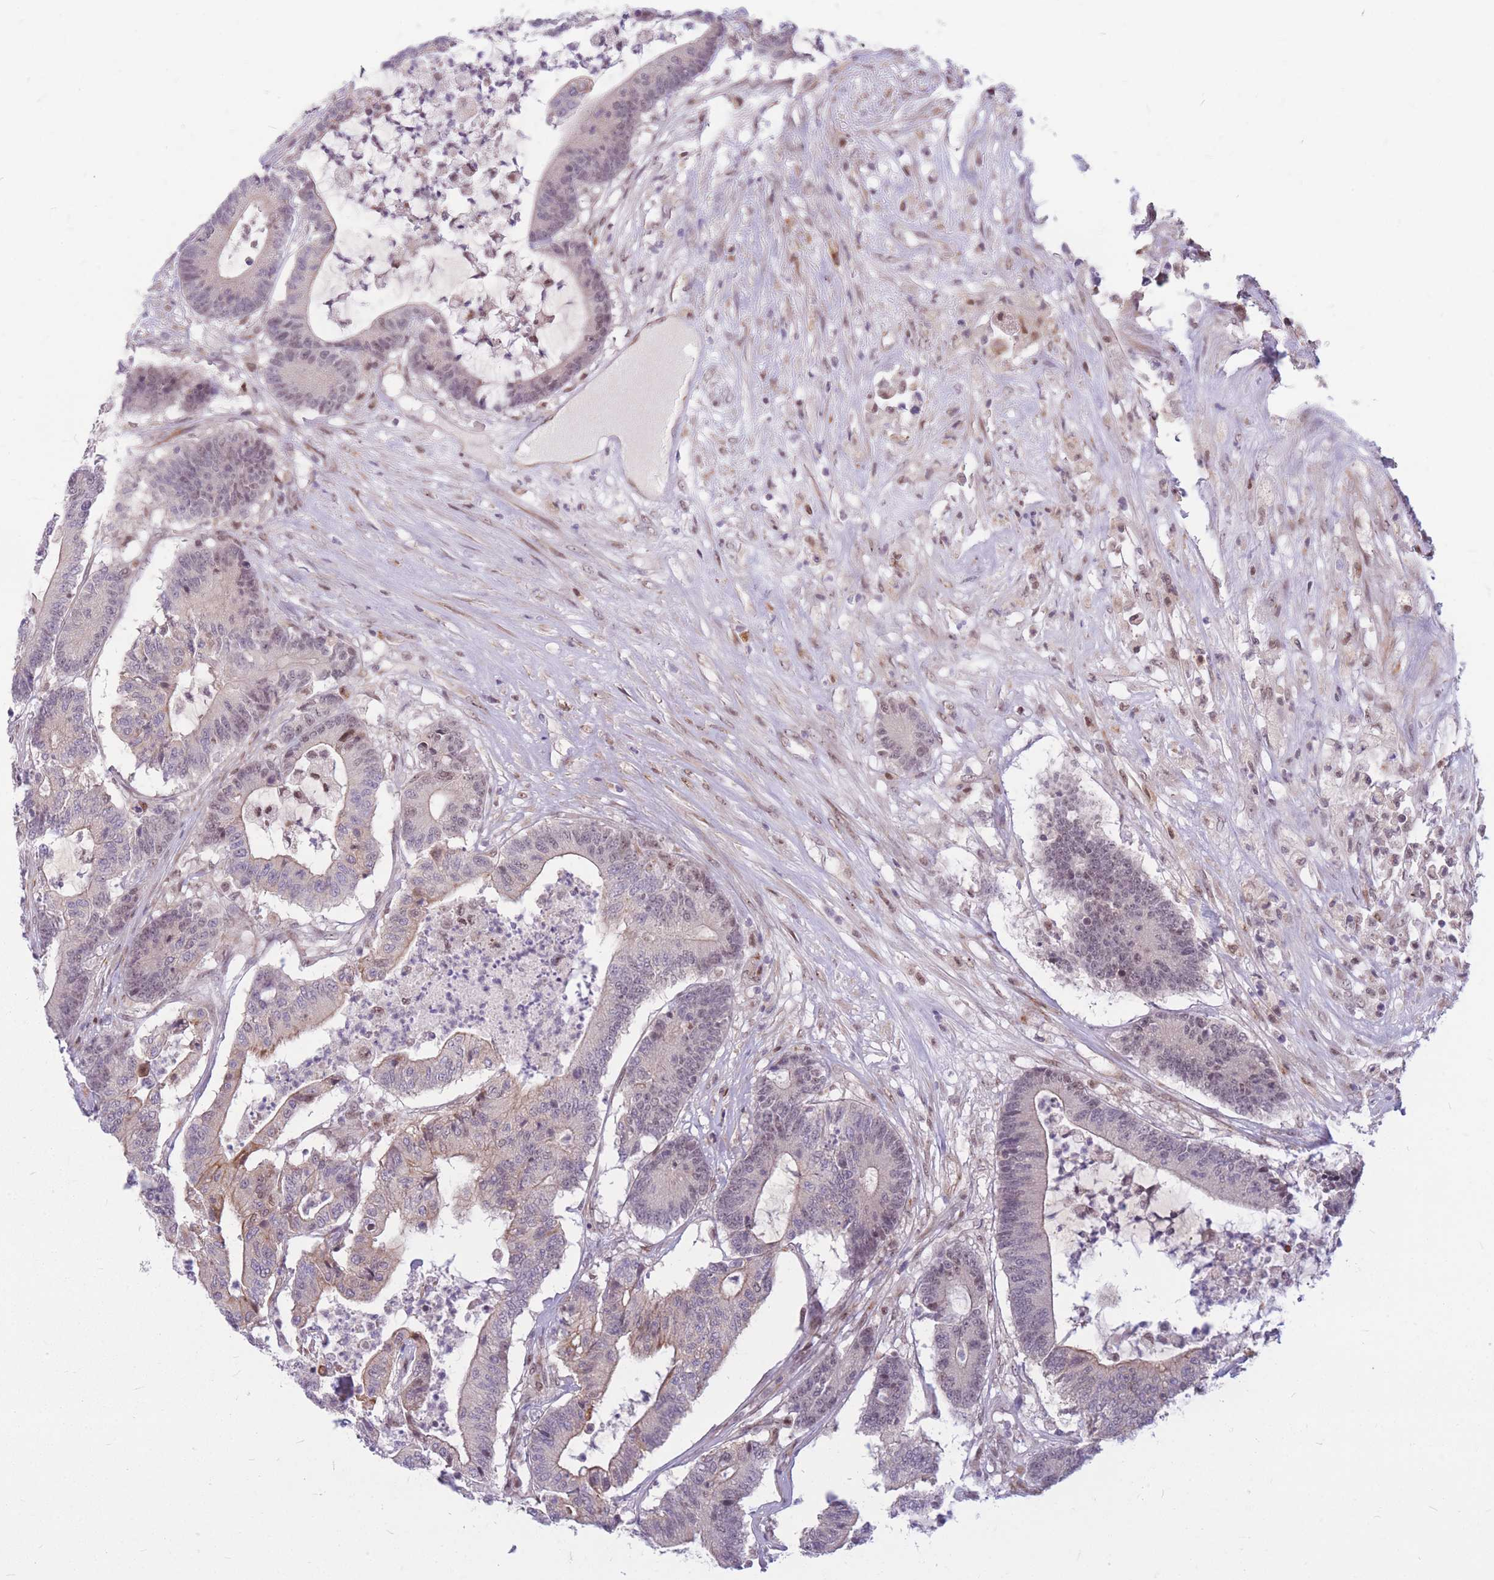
{"staining": {"intensity": "moderate", "quantity": "<25%", "location": "cytoplasmic/membranous"}, "tissue": "colorectal cancer", "cell_type": "Tumor cells", "image_type": "cancer", "snomed": [{"axis": "morphology", "description": "Adenocarcinoma, NOS"}, {"axis": "topography", "description": "Colon"}], "caption": "A high-resolution micrograph shows immunohistochemistry staining of colorectal cancer, which reveals moderate cytoplasmic/membranous expression in about <25% of tumor cells.", "gene": "ERCC2", "patient": {"sex": "female", "age": 84}}